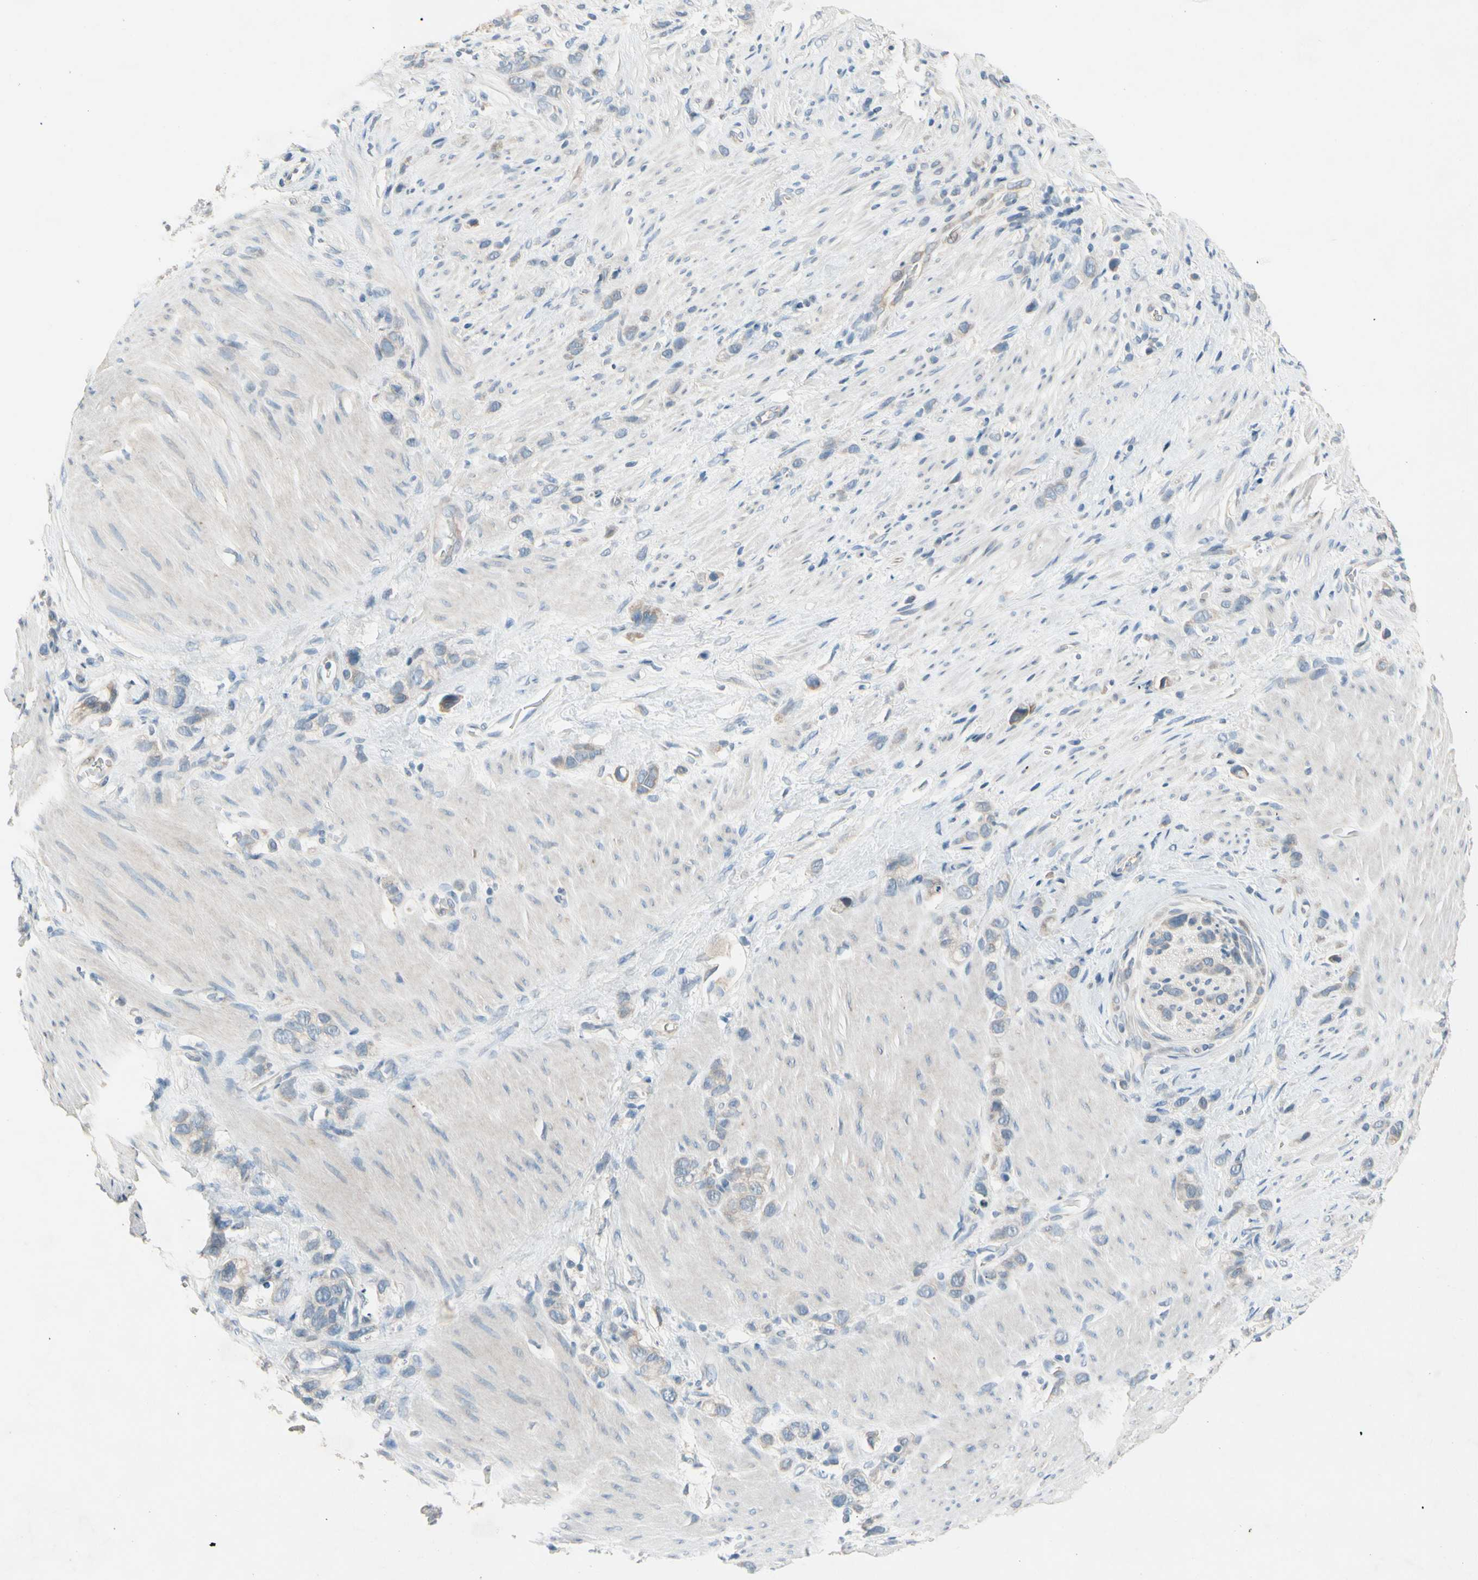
{"staining": {"intensity": "weak", "quantity": "<25%", "location": "cytoplasmic/membranous"}, "tissue": "stomach cancer", "cell_type": "Tumor cells", "image_type": "cancer", "snomed": [{"axis": "morphology", "description": "Normal tissue, NOS"}, {"axis": "morphology", "description": "Adenocarcinoma, NOS"}, {"axis": "morphology", "description": "Adenocarcinoma, High grade"}, {"axis": "topography", "description": "Stomach, upper"}, {"axis": "topography", "description": "Stomach"}], "caption": "Immunohistochemistry image of neoplastic tissue: human stomach cancer (adenocarcinoma (high-grade)) stained with DAB (3,3'-diaminobenzidine) exhibits no significant protein positivity in tumor cells.", "gene": "PIP5K1B", "patient": {"sex": "female", "age": 65}}